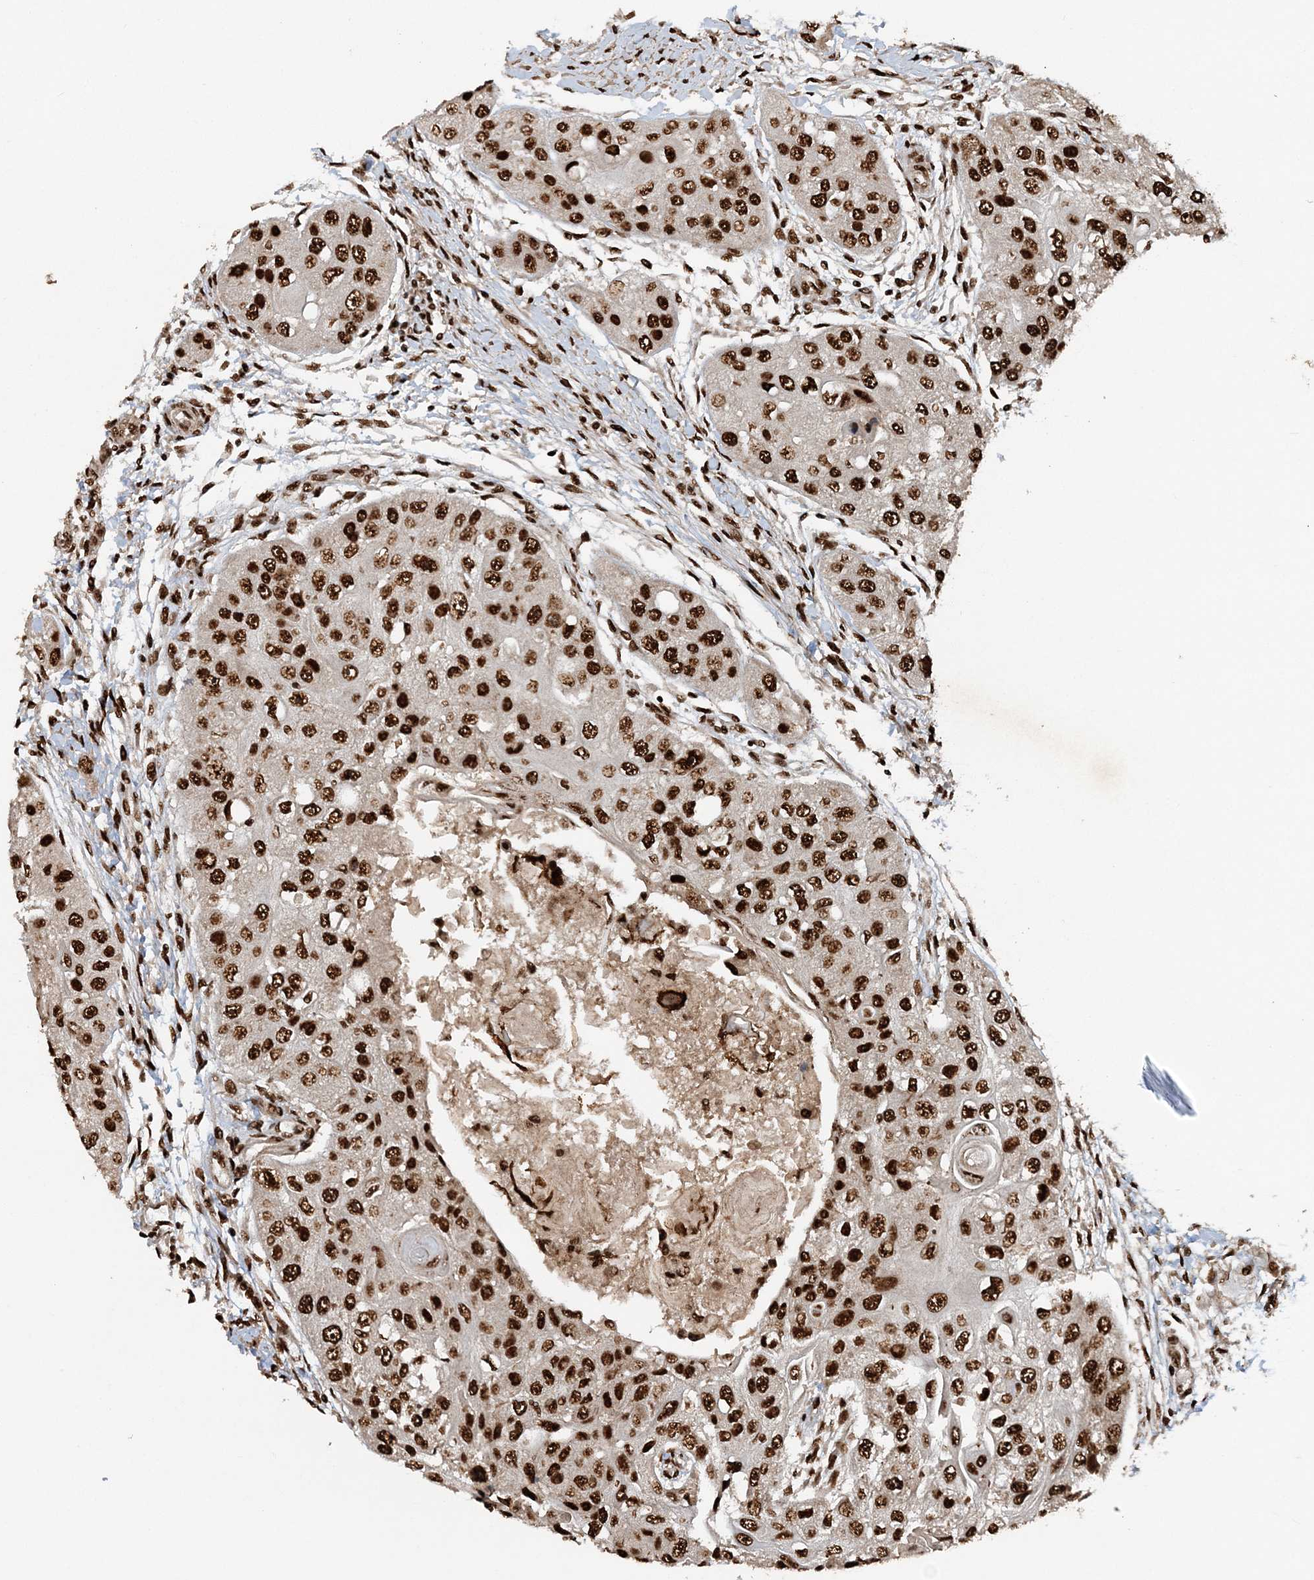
{"staining": {"intensity": "strong", "quantity": ">75%", "location": "nuclear"}, "tissue": "head and neck cancer", "cell_type": "Tumor cells", "image_type": "cancer", "snomed": [{"axis": "morphology", "description": "Normal tissue, NOS"}, {"axis": "morphology", "description": "Squamous cell carcinoma, NOS"}, {"axis": "topography", "description": "Skeletal muscle"}, {"axis": "topography", "description": "Head-Neck"}], "caption": "A high amount of strong nuclear positivity is identified in approximately >75% of tumor cells in head and neck cancer (squamous cell carcinoma) tissue.", "gene": "EXOSC8", "patient": {"sex": "male", "age": 51}}